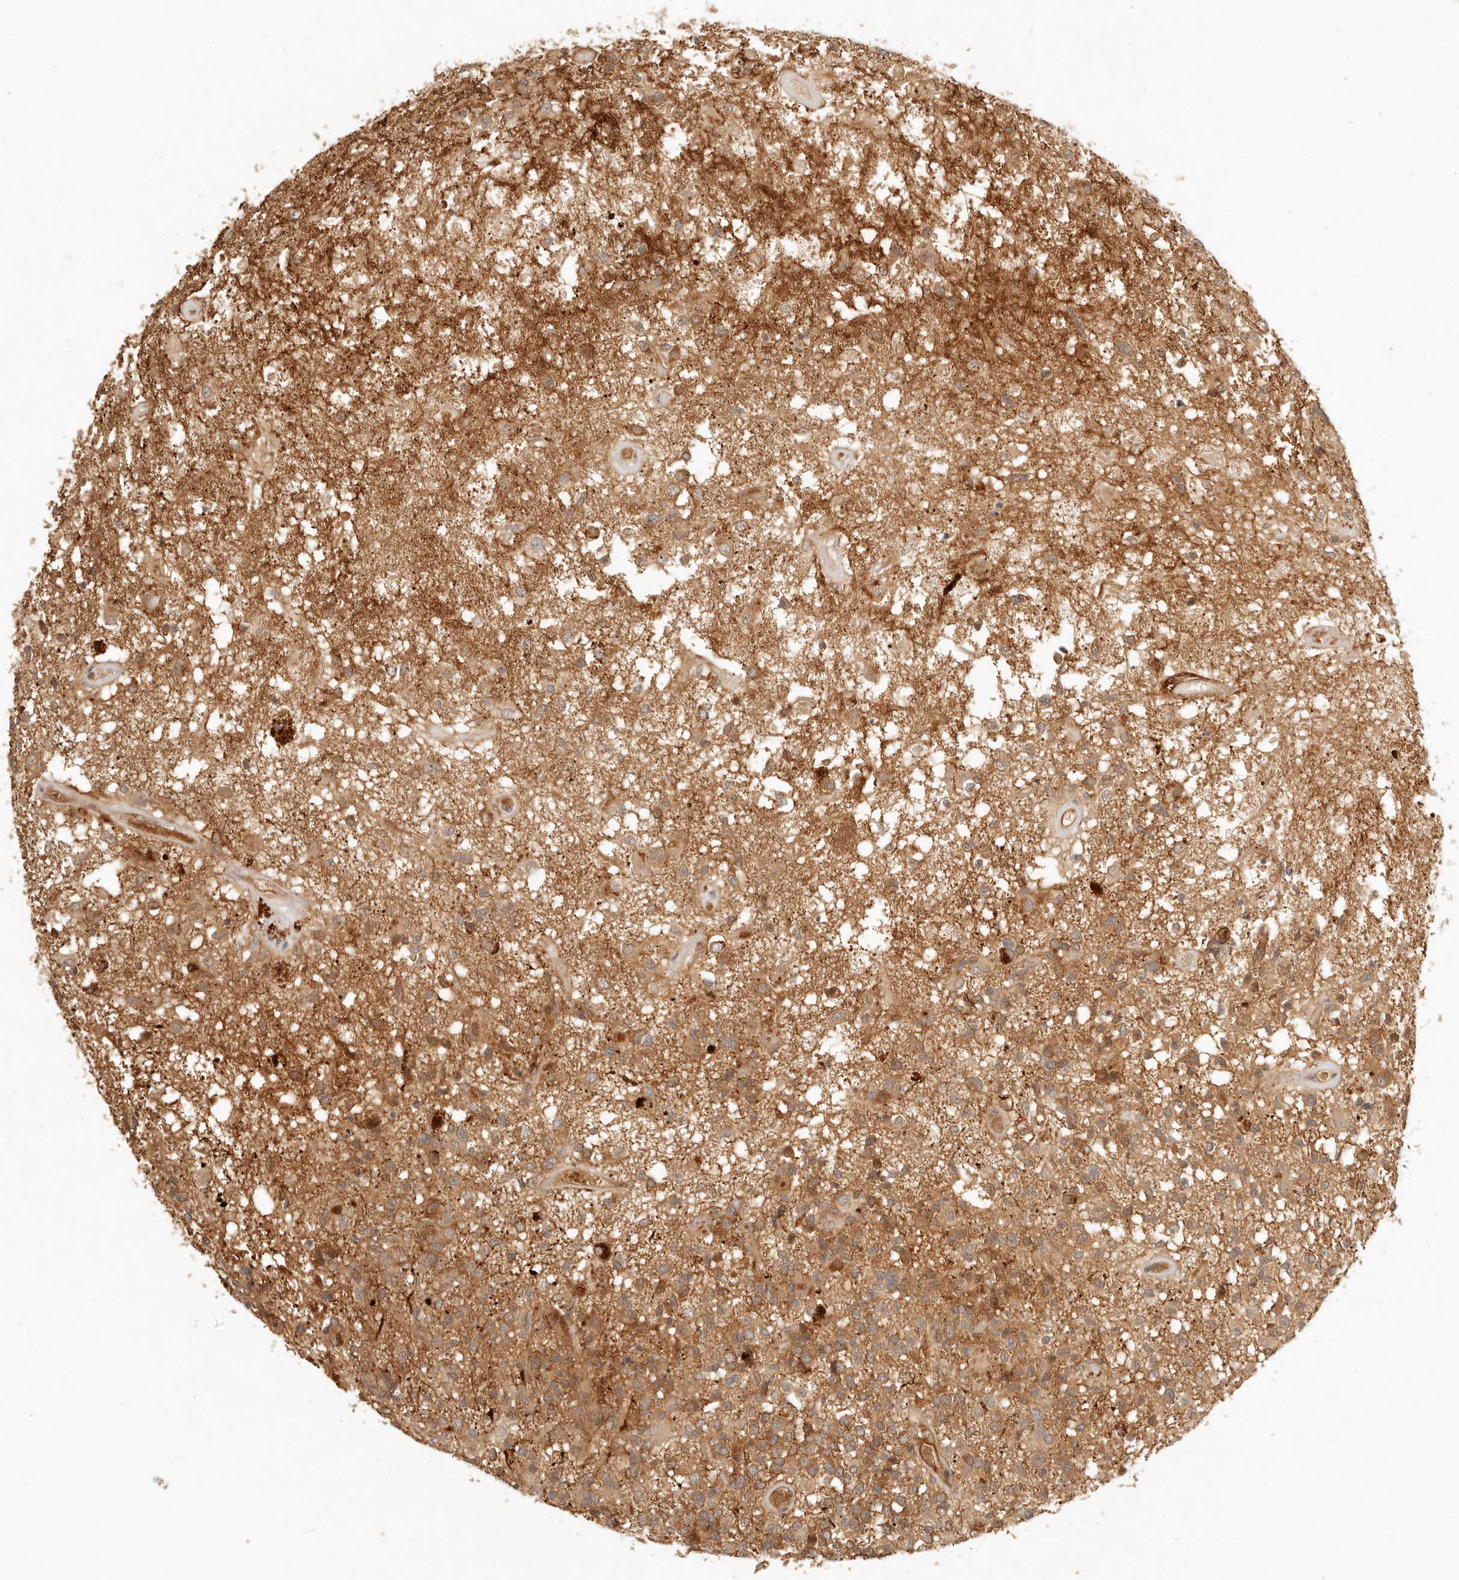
{"staining": {"intensity": "moderate", "quantity": ">75%", "location": "cytoplasmic/membranous"}, "tissue": "glioma", "cell_type": "Tumor cells", "image_type": "cancer", "snomed": [{"axis": "morphology", "description": "Glioma, malignant, High grade"}, {"axis": "morphology", "description": "Glioblastoma, NOS"}, {"axis": "topography", "description": "Brain"}], "caption": "Tumor cells exhibit medium levels of moderate cytoplasmic/membranous expression in about >75% of cells in glioma. The staining was performed using DAB (3,3'-diaminobenzidine), with brown indicating positive protein expression. Nuclei are stained blue with hematoxylin.", "gene": "ANKRD61", "patient": {"sex": "male", "age": 60}}